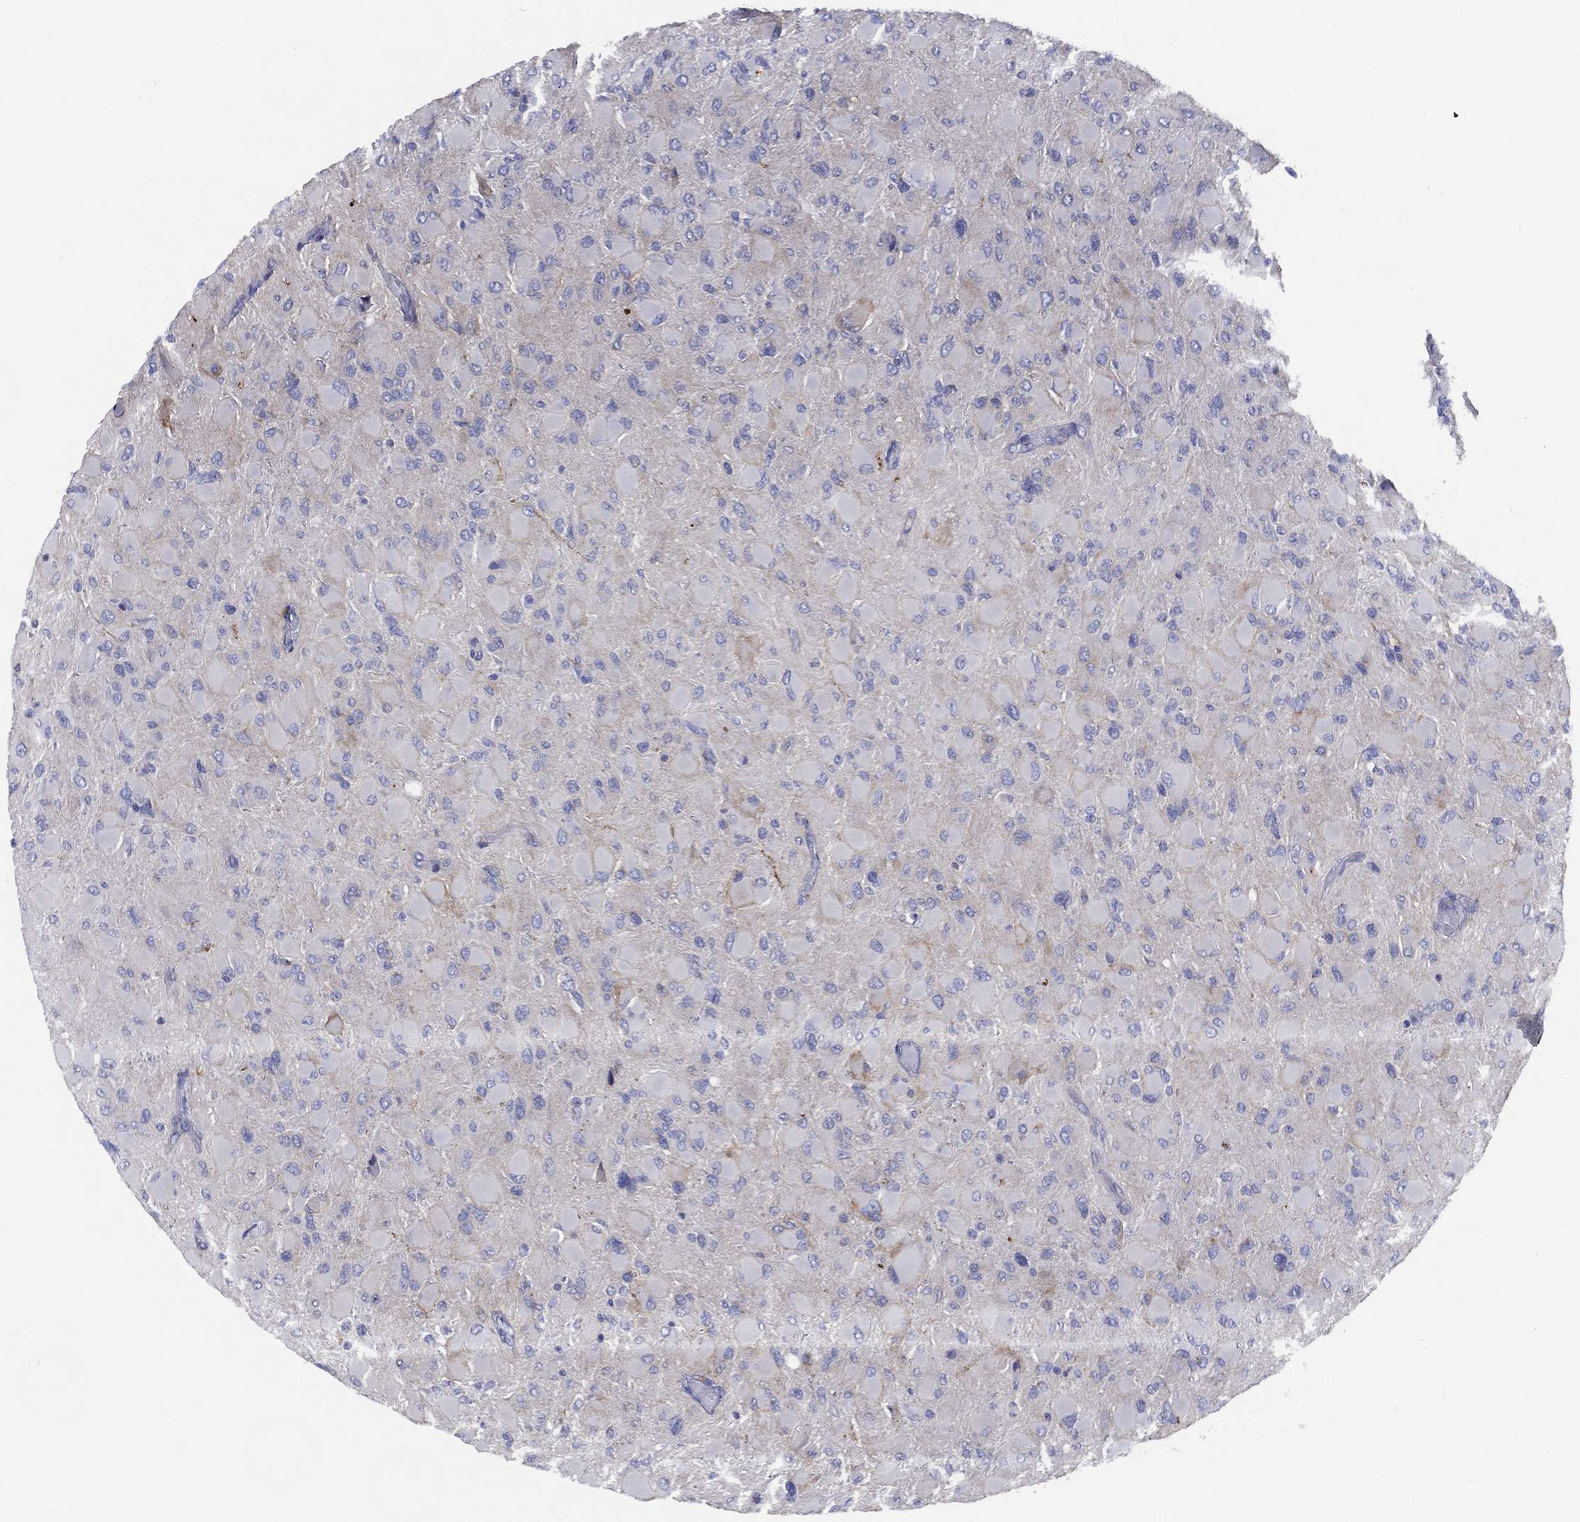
{"staining": {"intensity": "negative", "quantity": "none", "location": "none"}, "tissue": "glioma", "cell_type": "Tumor cells", "image_type": "cancer", "snomed": [{"axis": "morphology", "description": "Glioma, malignant, High grade"}, {"axis": "topography", "description": "Cerebral cortex"}], "caption": "There is no significant expression in tumor cells of malignant high-grade glioma.", "gene": "ZNF223", "patient": {"sex": "female", "age": 36}}